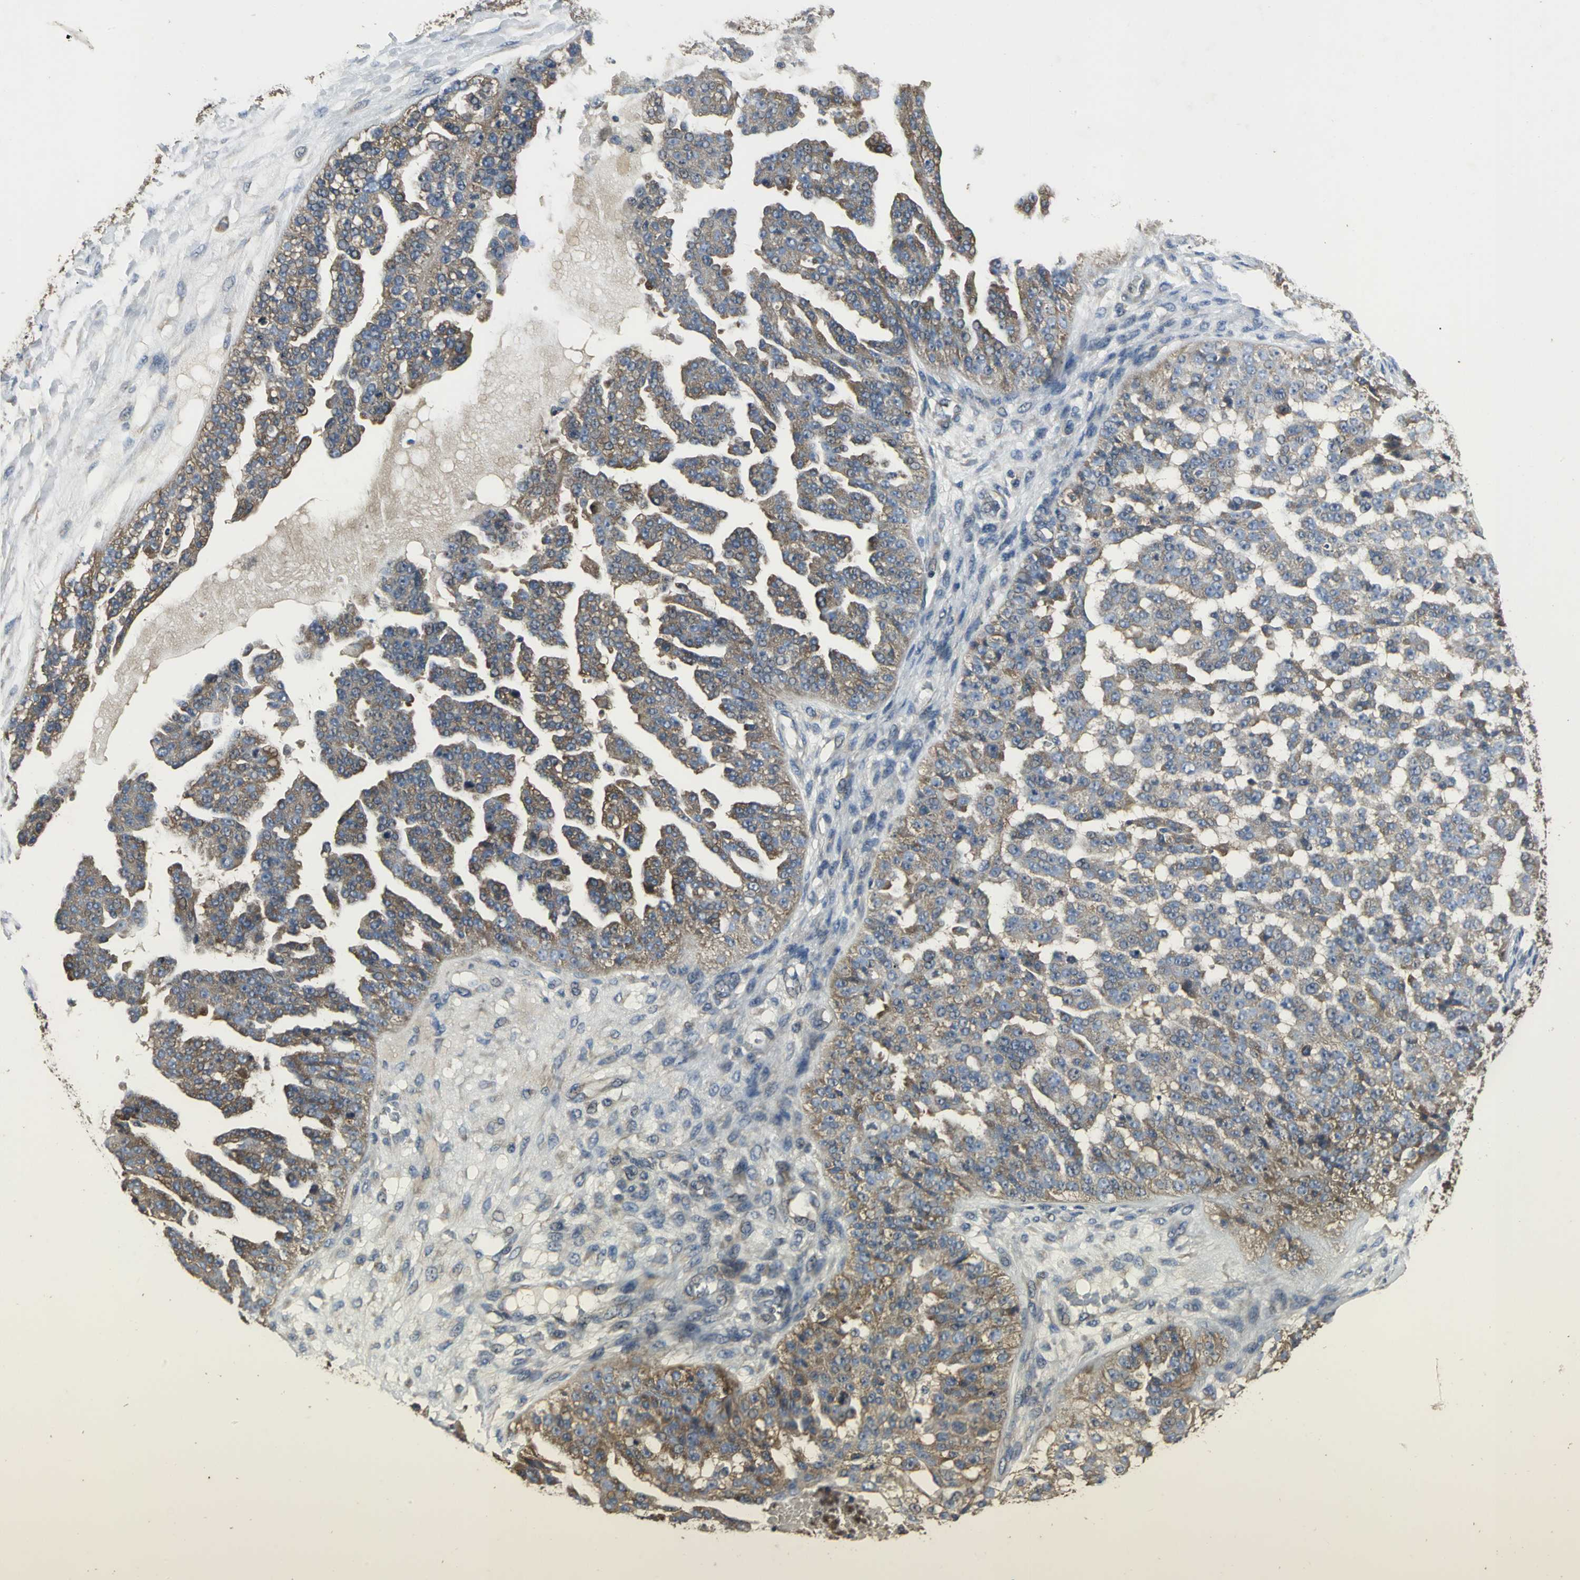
{"staining": {"intensity": "moderate", "quantity": ">75%", "location": "cytoplasmic/membranous"}, "tissue": "ovarian cancer", "cell_type": "Tumor cells", "image_type": "cancer", "snomed": [{"axis": "morphology", "description": "Carcinoma, NOS"}, {"axis": "topography", "description": "Soft tissue"}, {"axis": "topography", "description": "Ovary"}], "caption": "Ovarian carcinoma stained for a protein (brown) displays moderate cytoplasmic/membranous positive staining in approximately >75% of tumor cells.", "gene": "IRF3", "patient": {"sex": "female", "age": 54}}